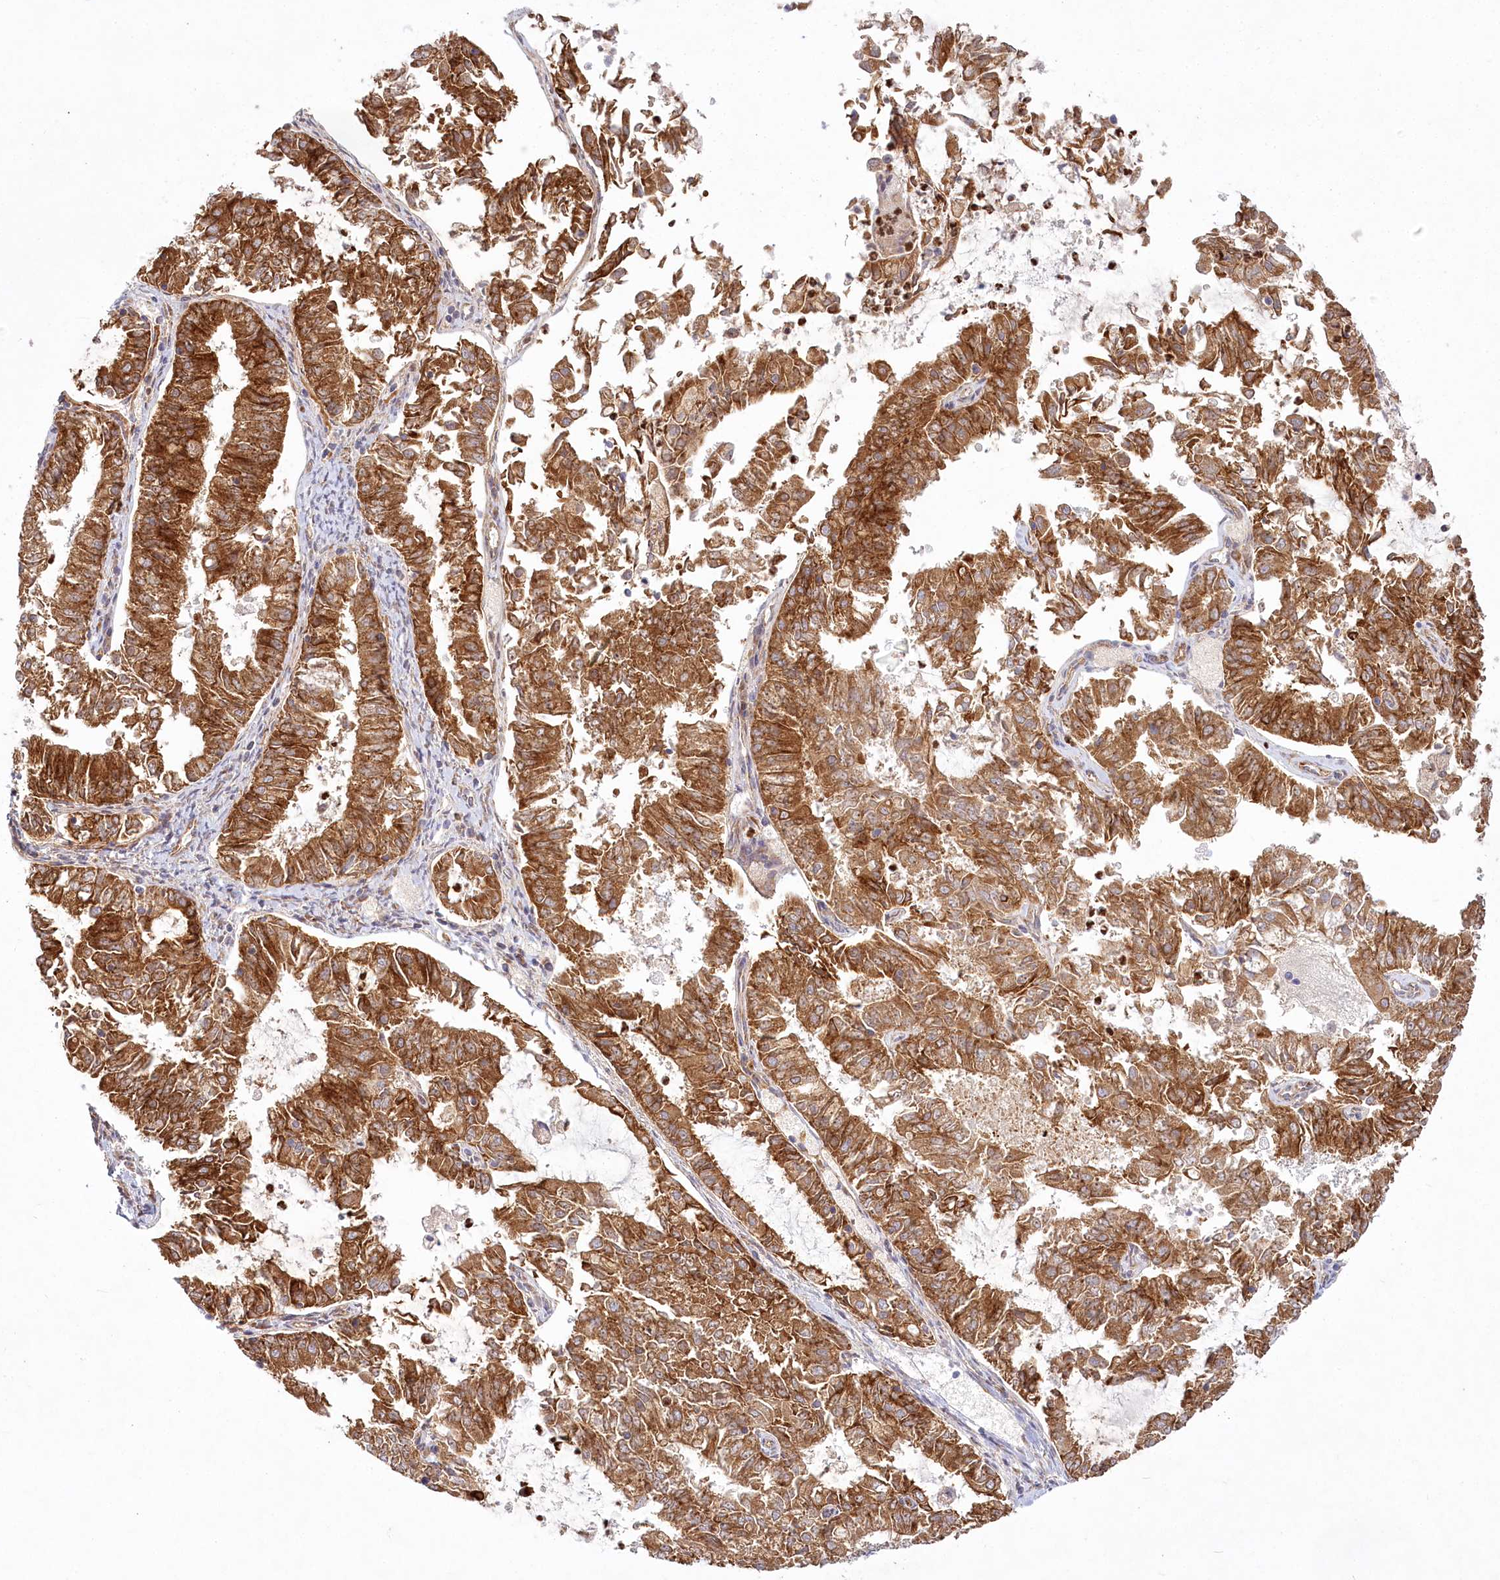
{"staining": {"intensity": "strong", "quantity": ">75%", "location": "cytoplasmic/membranous"}, "tissue": "endometrial cancer", "cell_type": "Tumor cells", "image_type": "cancer", "snomed": [{"axis": "morphology", "description": "Adenocarcinoma, NOS"}, {"axis": "topography", "description": "Endometrium"}], "caption": "This photomicrograph shows immunohistochemistry (IHC) staining of endometrial cancer (adenocarcinoma), with high strong cytoplasmic/membranous expression in approximately >75% of tumor cells.", "gene": "COMMD3", "patient": {"sex": "female", "age": 57}}